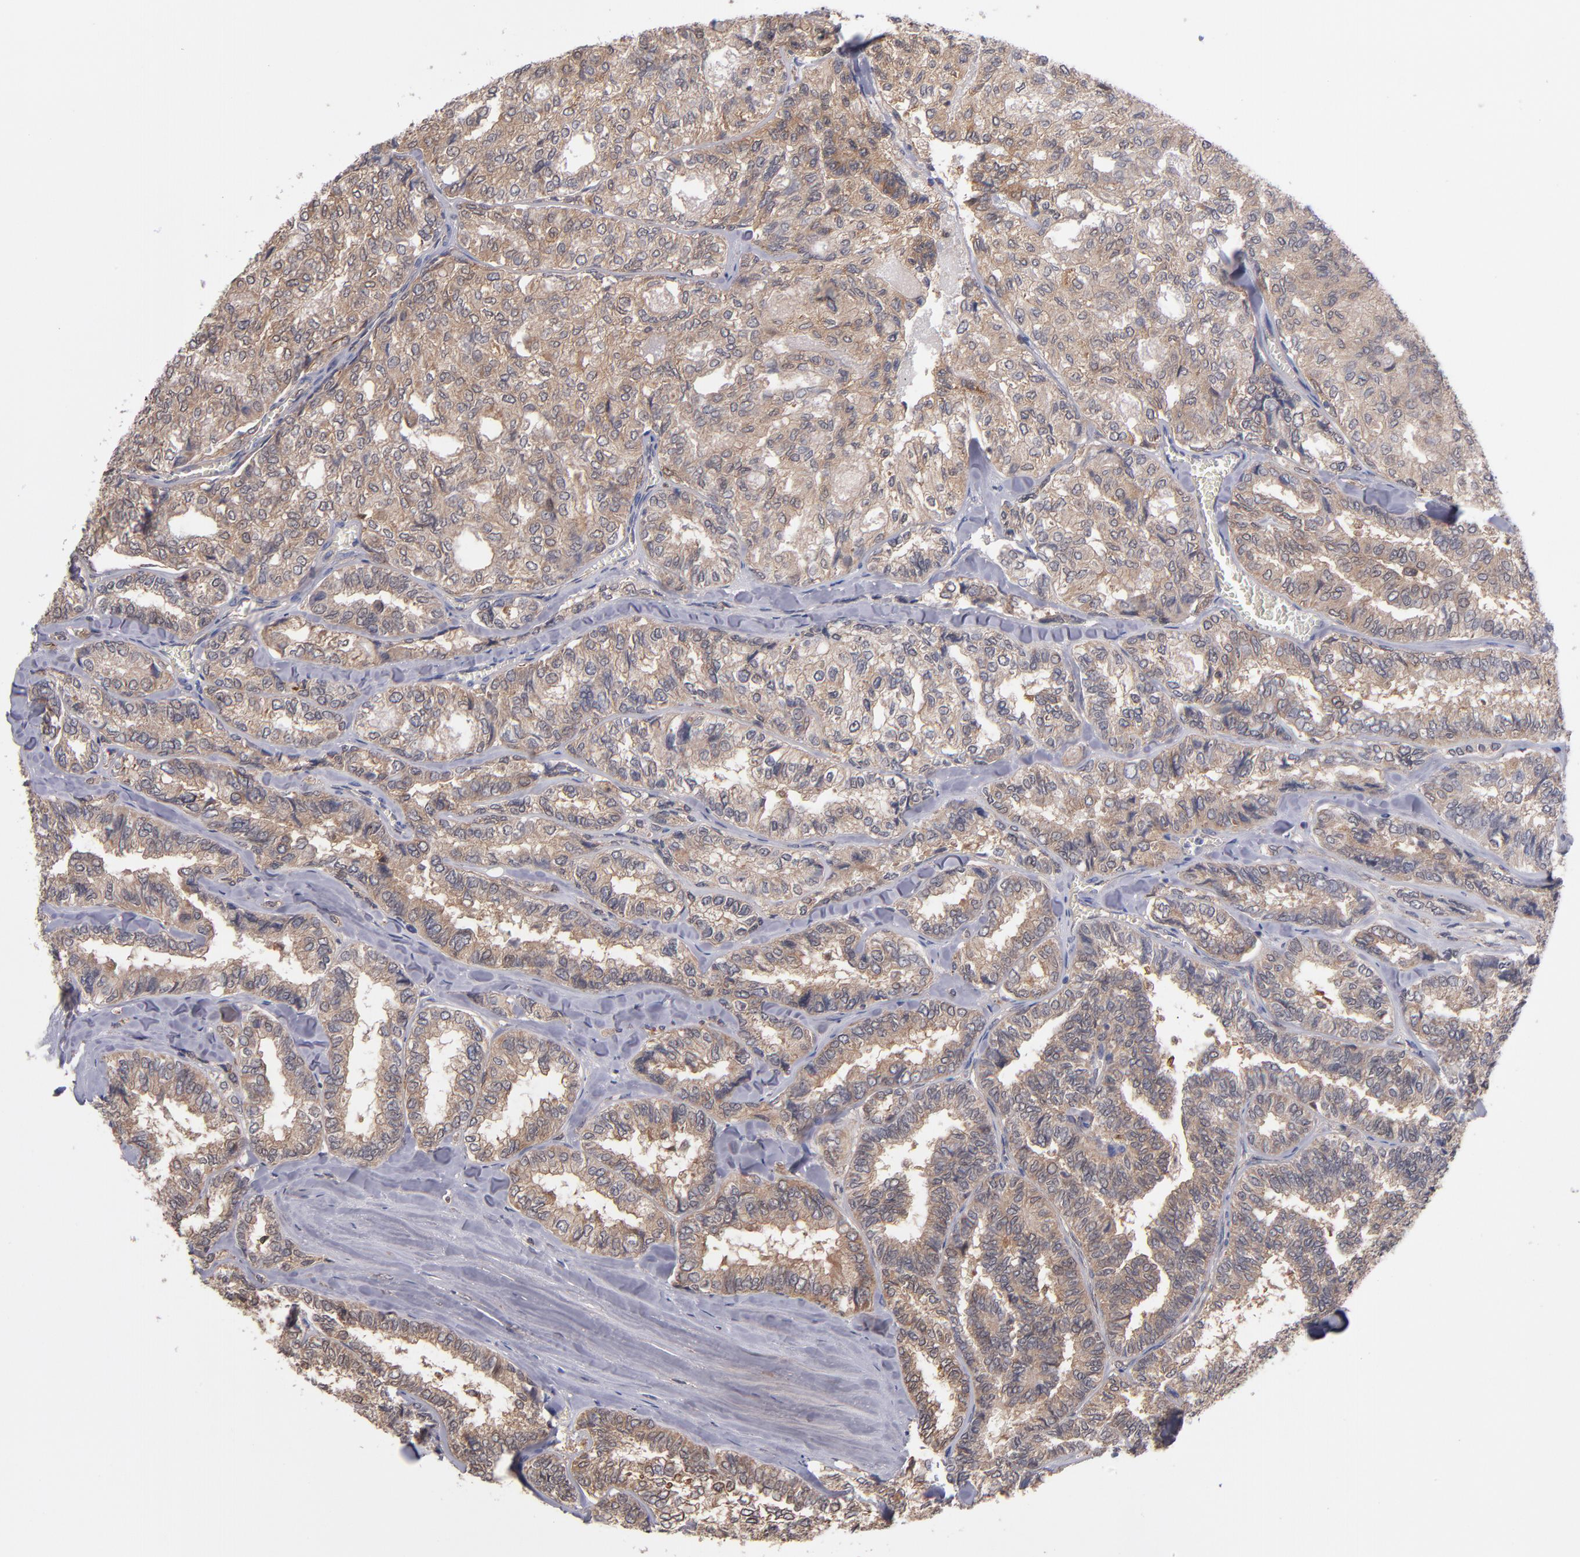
{"staining": {"intensity": "moderate", "quantity": ">75%", "location": "cytoplasmic/membranous"}, "tissue": "thyroid cancer", "cell_type": "Tumor cells", "image_type": "cancer", "snomed": [{"axis": "morphology", "description": "Papillary adenocarcinoma, NOS"}, {"axis": "topography", "description": "Thyroid gland"}], "caption": "Immunohistochemistry of human thyroid cancer (papillary adenocarcinoma) shows medium levels of moderate cytoplasmic/membranous expression in approximately >75% of tumor cells. The protein of interest is stained brown, and the nuclei are stained in blue (DAB IHC with brightfield microscopy, high magnification).", "gene": "GMFG", "patient": {"sex": "female", "age": 35}}